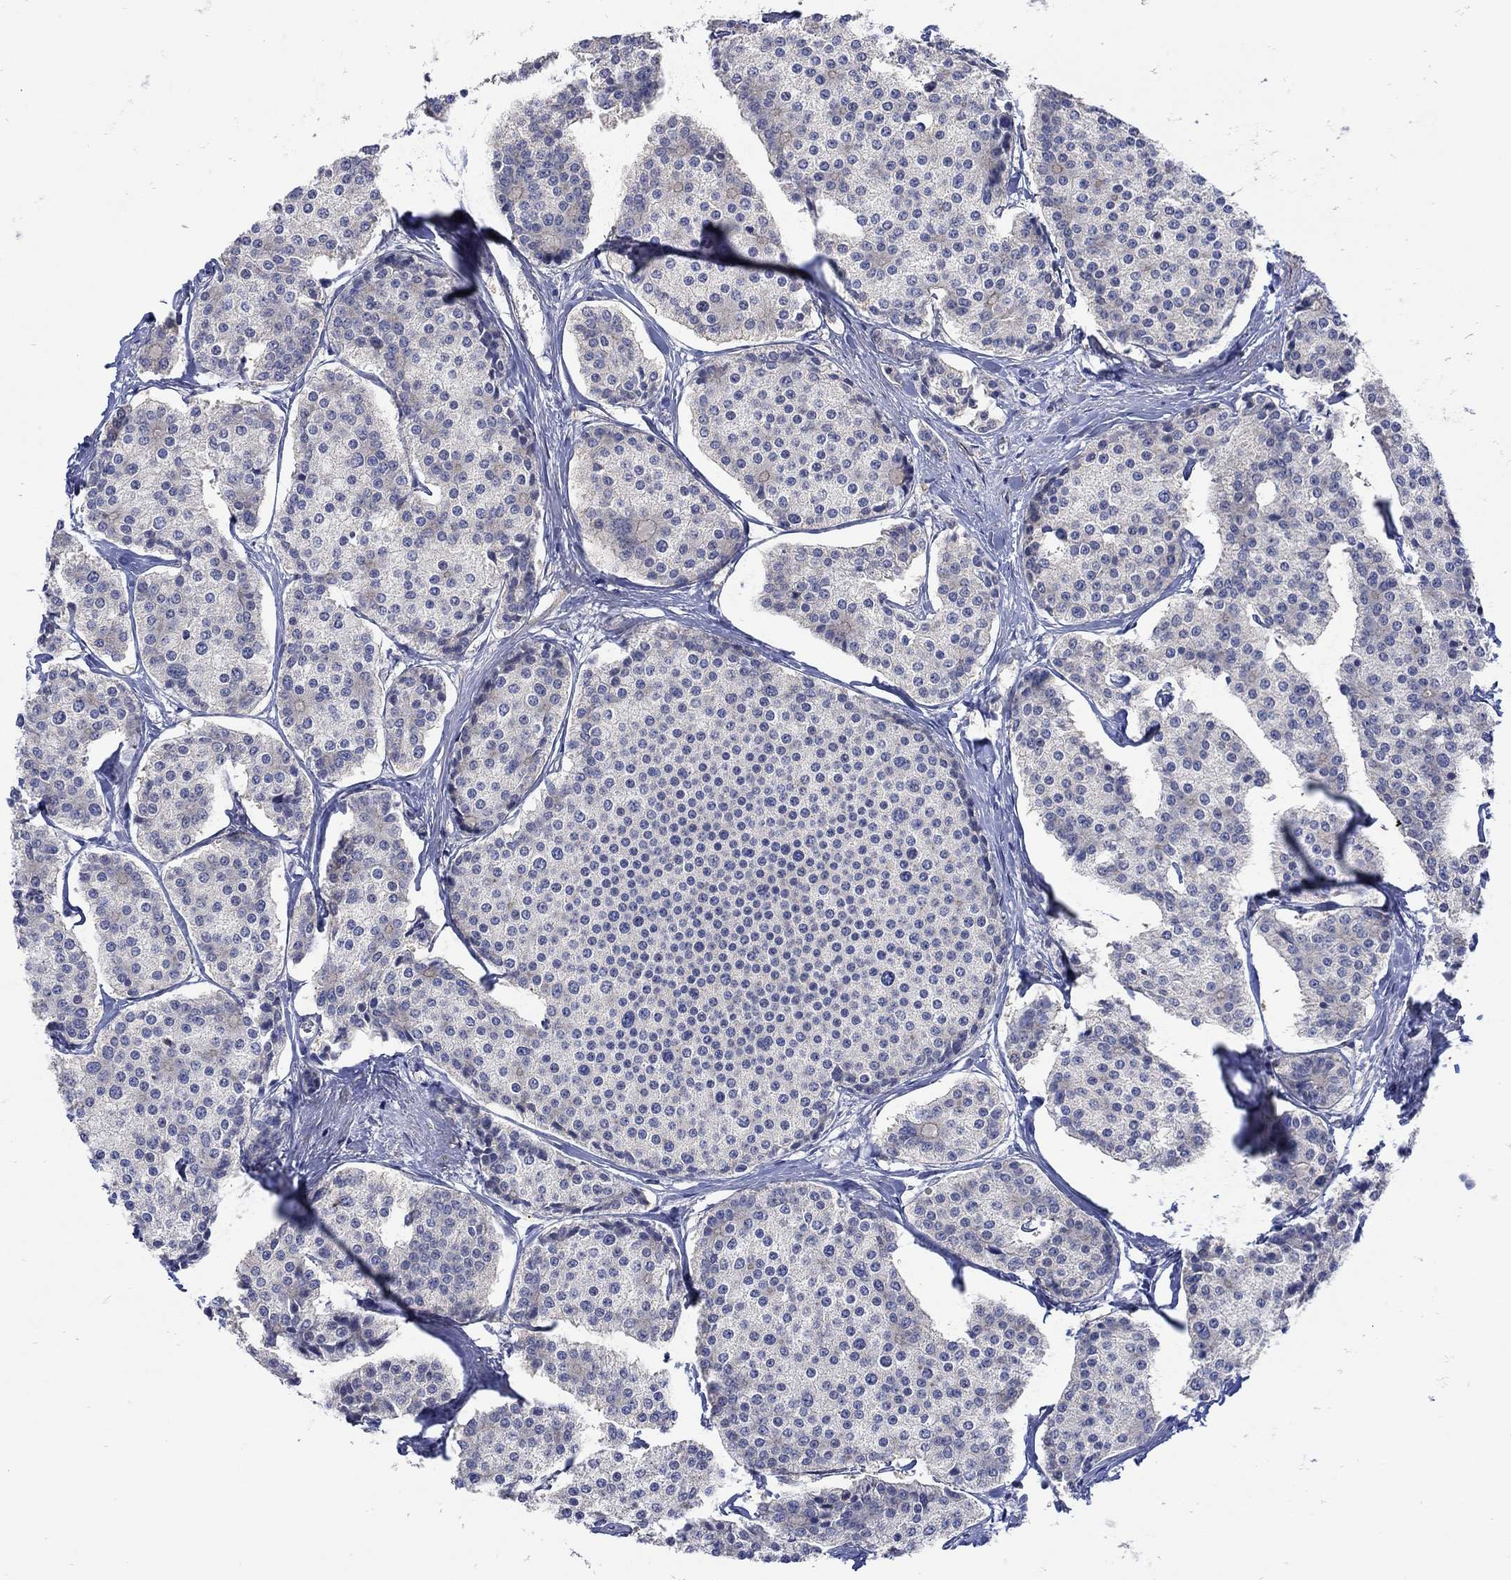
{"staining": {"intensity": "negative", "quantity": "none", "location": "none"}, "tissue": "carcinoid", "cell_type": "Tumor cells", "image_type": "cancer", "snomed": [{"axis": "morphology", "description": "Carcinoid, malignant, NOS"}, {"axis": "topography", "description": "Small intestine"}], "caption": "A high-resolution image shows IHC staining of carcinoid, which shows no significant positivity in tumor cells.", "gene": "SCN7A", "patient": {"sex": "female", "age": 65}}